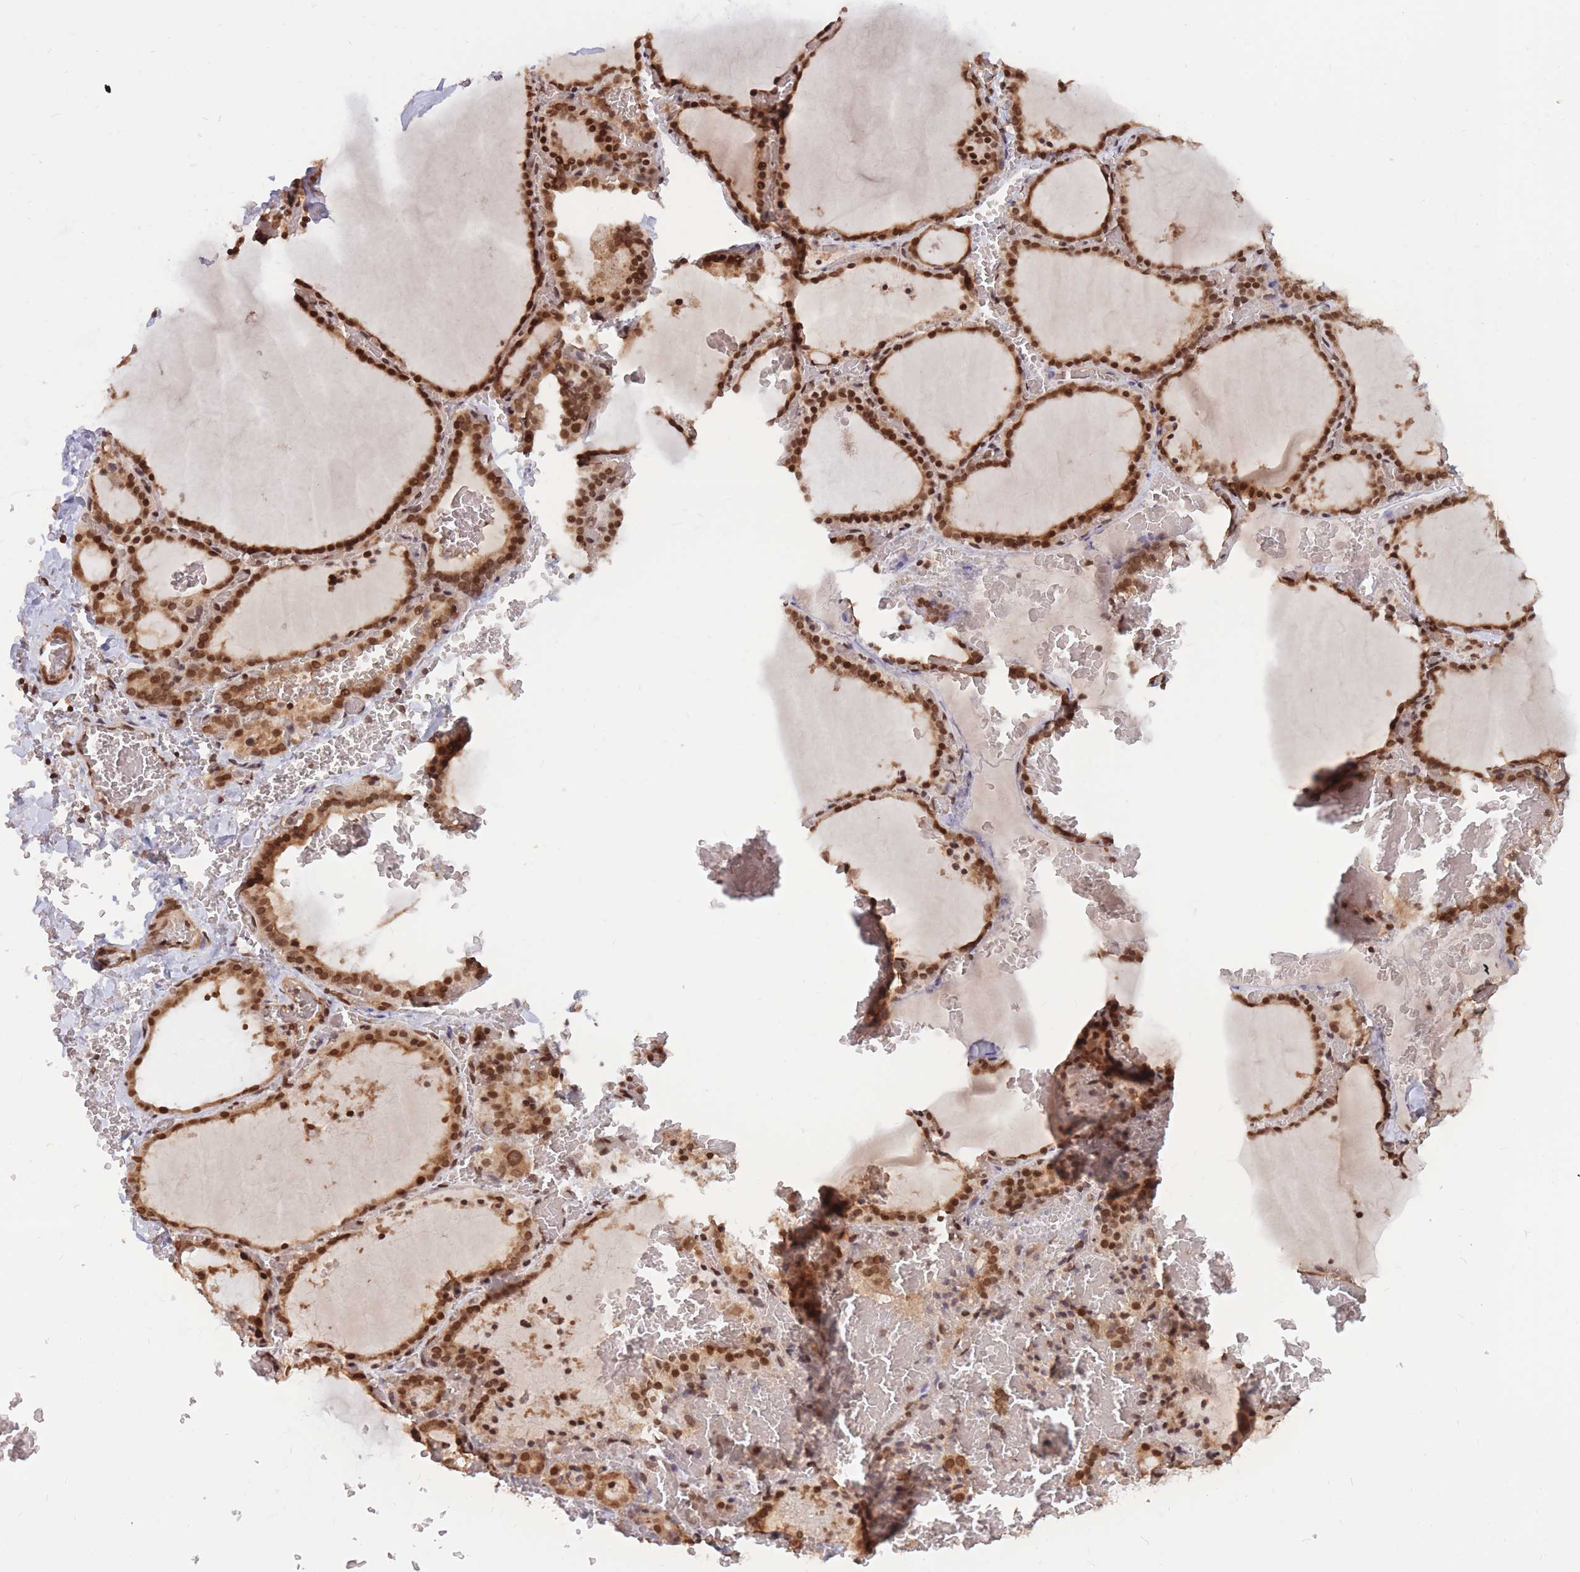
{"staining": {"intensity": "strong", "quantity": ">75%", "location": "cytoplasmic/membranous,nuclear"}, "tissue": "thyroid gland", "cell_type": "Glandular cells", "image_type": "normal", "snomed": [{"axis": "morphology", "description": "Normal tissue, NOS"}, {"axis": "topography", "description": "Thyroid gland"}], "caption": "Immunohistochemical staining of benign thyroid gland exhibits >75% levels of strong cytoplasmic/membranous,nuclear protein expression in about >75% of glandular cells. (Stains: DAB (3,3'-diaminobenzidine) in brown, nuclei in blue, Microscopy: brightfield microscopy at high magnification).", "gene": "SRA1", "patient": {"sex": "female", "age": 39}}